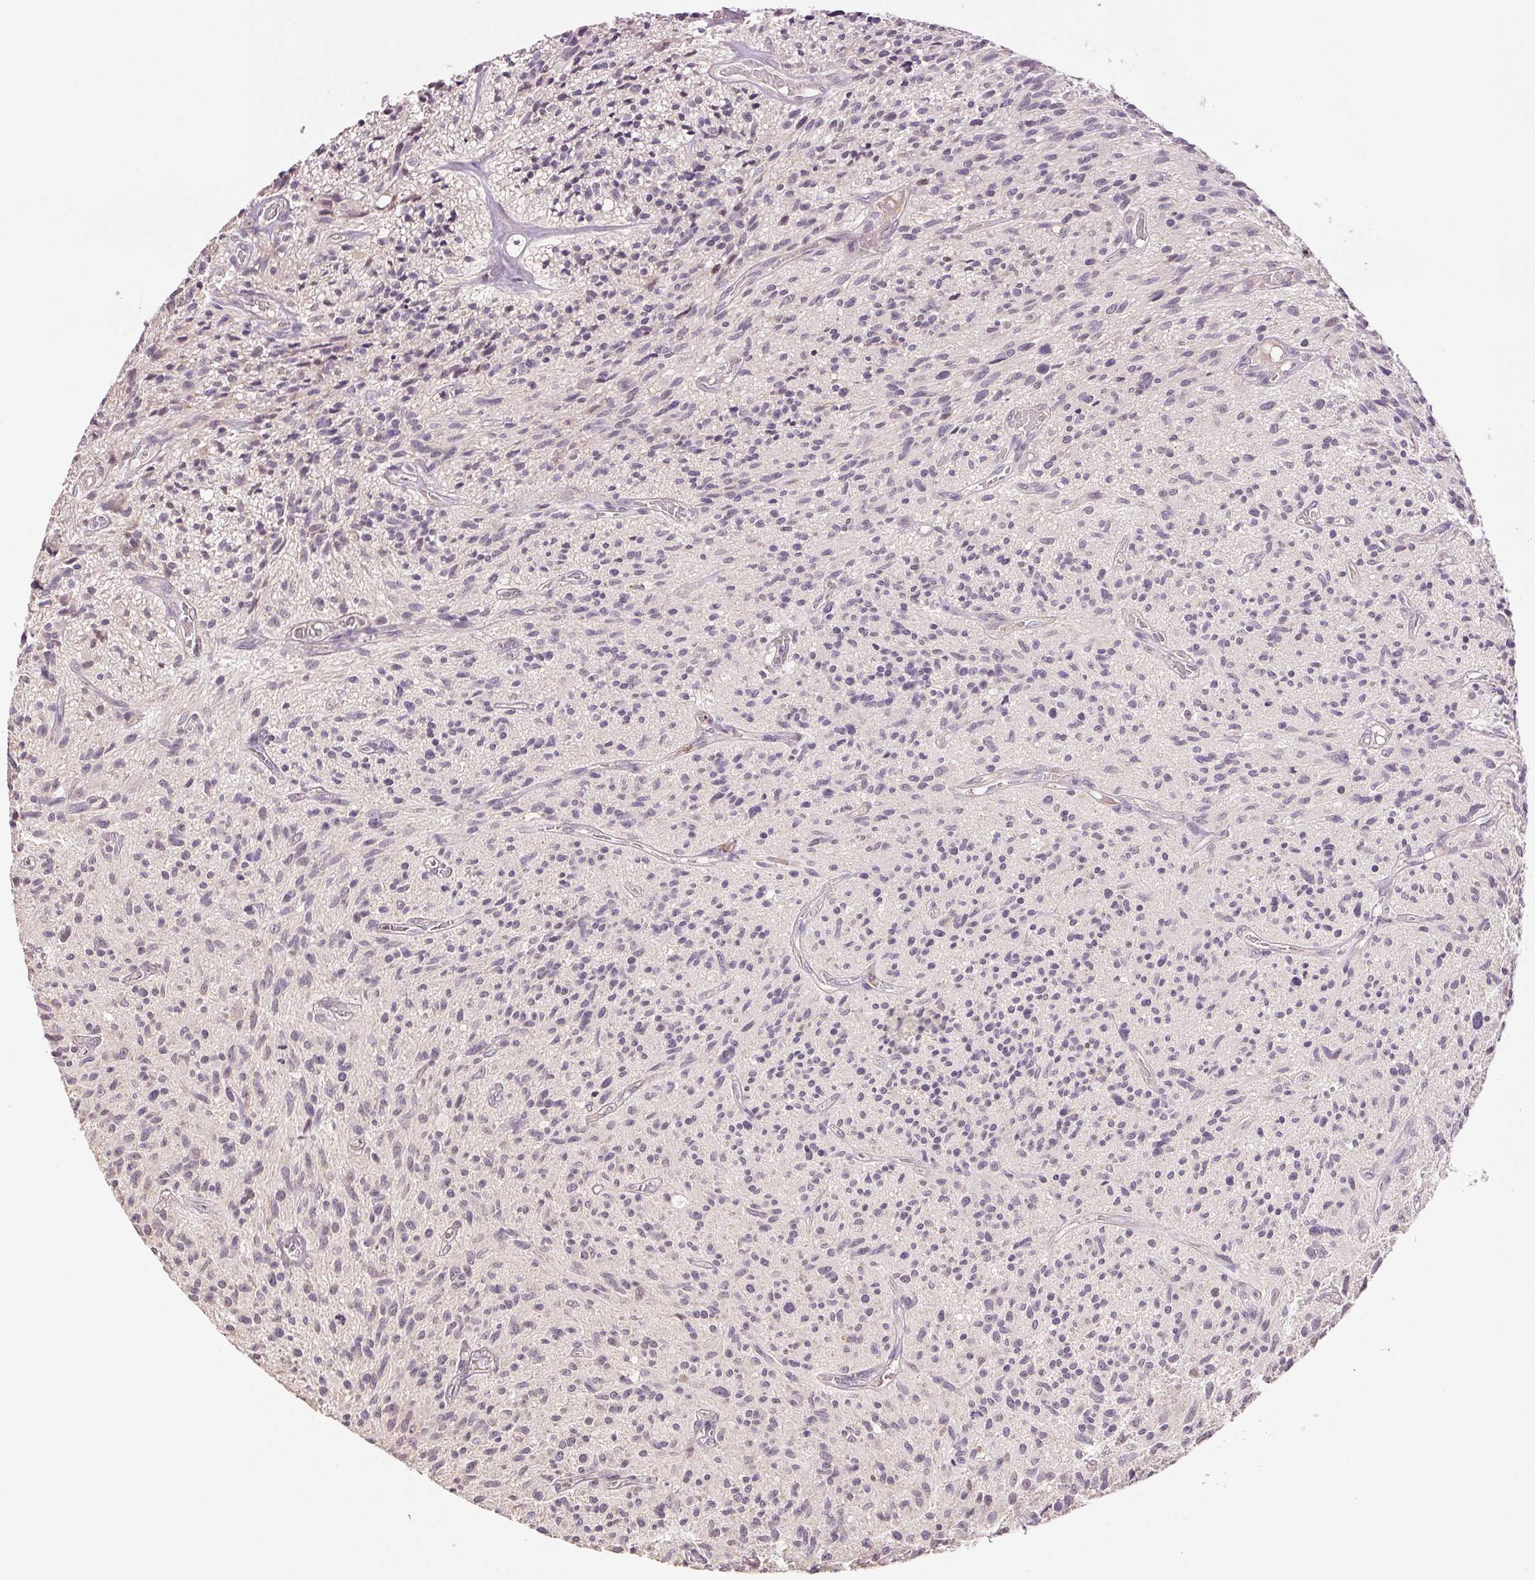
{"staining": {"intensity": "negative", "quantity": "none", "location": "none"}, "tissue": "glioma", "cell_type": "Tumor cells", "image_type": "cancer", "snomed": [{"axis": "morphology", "description": "Glioma, malignant, High grade"}, {"axis": "topography", "description": "Brain"}], "caption": "The IHC histopathology image has no significant staining in tumor cells of glioma tissue.", "gene": "TMEM253", "patient": {"sex": "male", "age": 75}}